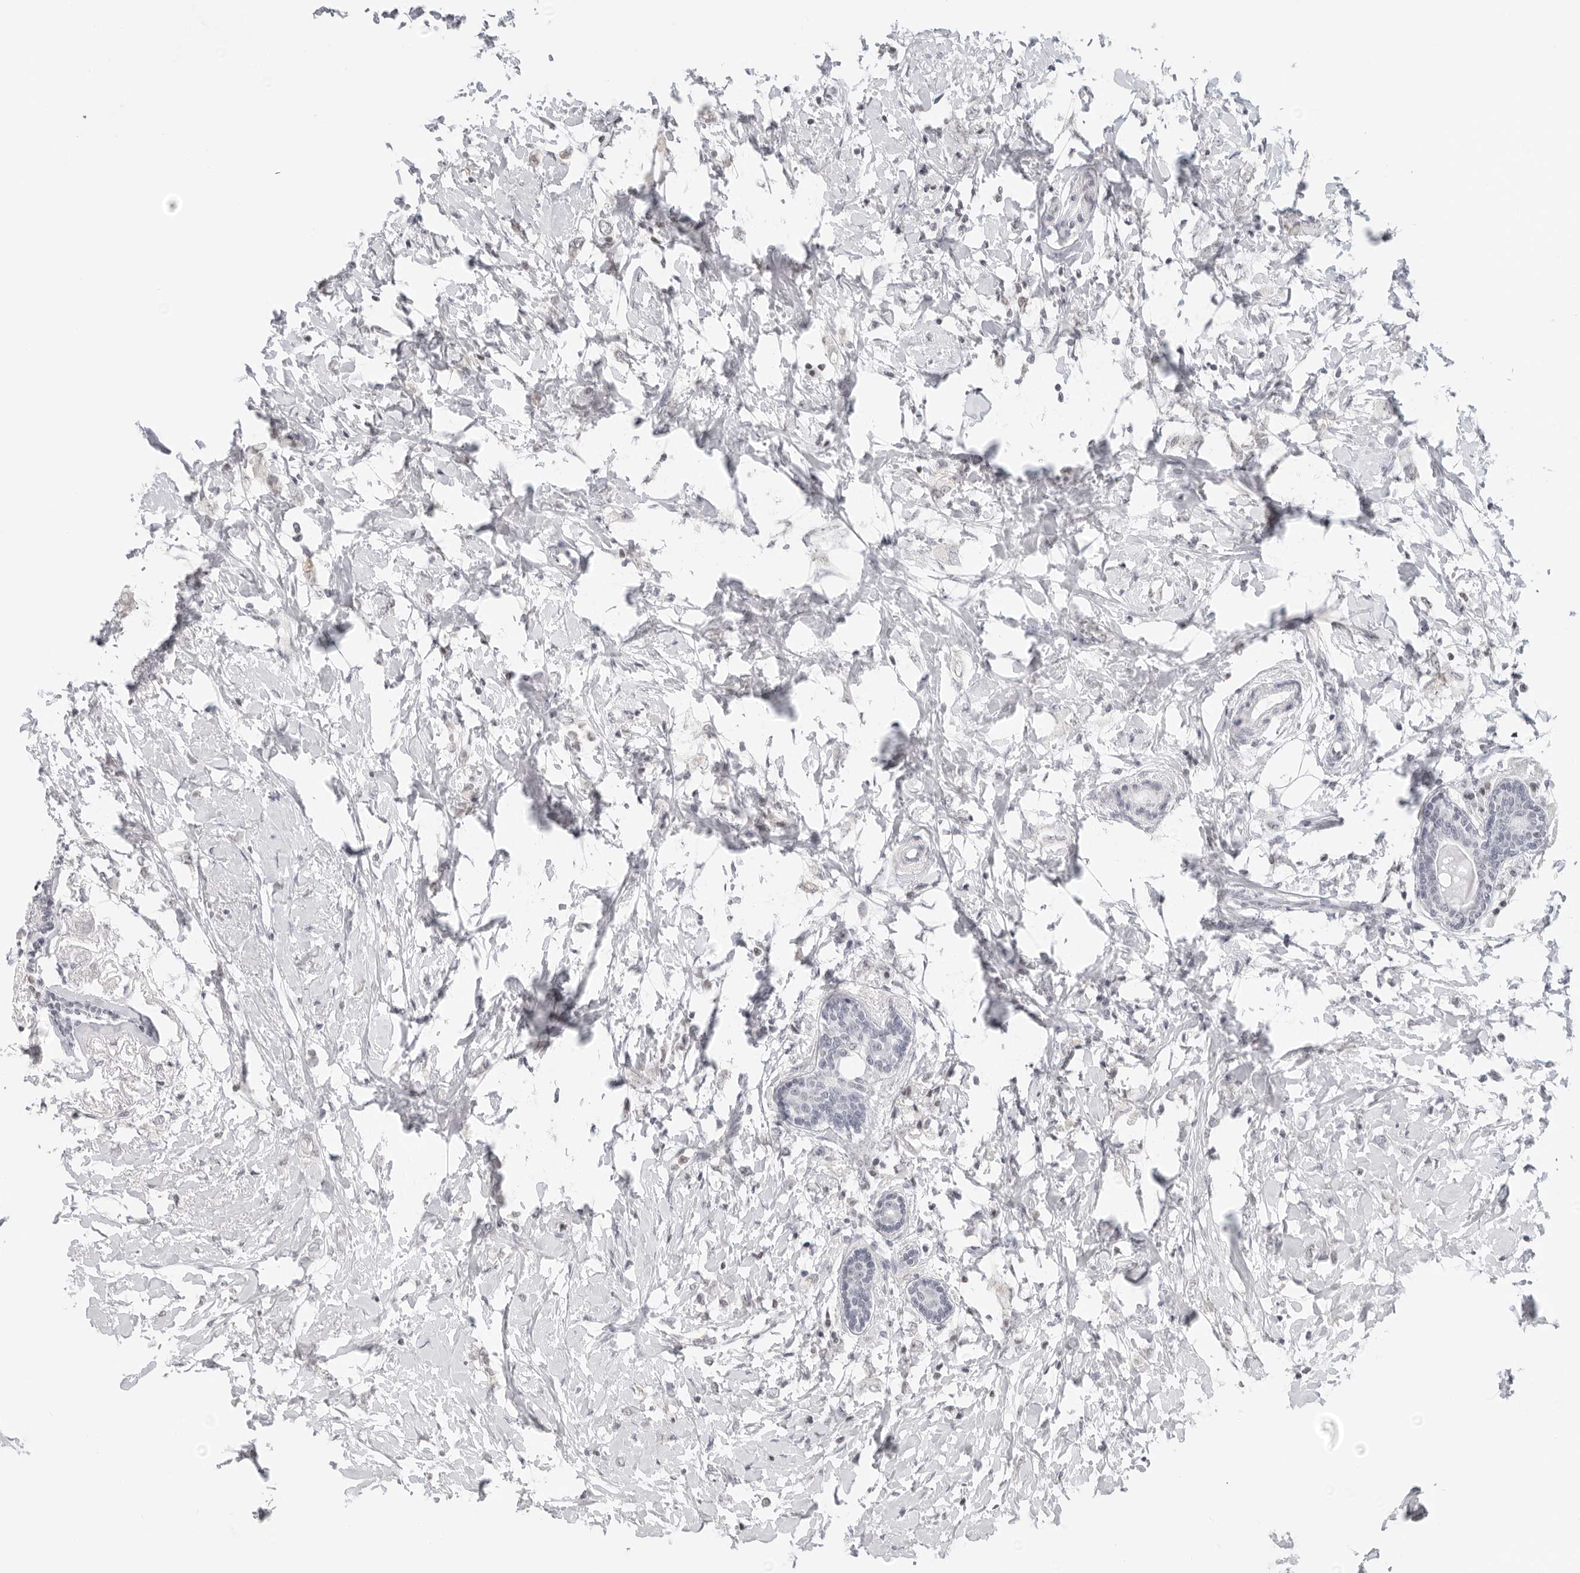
{"staining": {"intensity": "negative", "quantity": "none", "location": "none"}, "tissue": "breast cancer", "cell_type": "Tumor cells", "image_type": "cancer", "snomed": [{"axis": "morphology", "description": "Normal tissue, NOS"}, {"axis": "morphology", "description": "Lobular carcinoma"}, {"axis": "topography", "description": "Breast"}], "caption": "DAB (3,3'-diaminobenzidine) immunohistochemical staining of breast cancer (lobular carcinoma) demonstrates no significant expression in tumor cells.", "gene": "FLG2", "patient": {"sex": "female", "age": 47}}